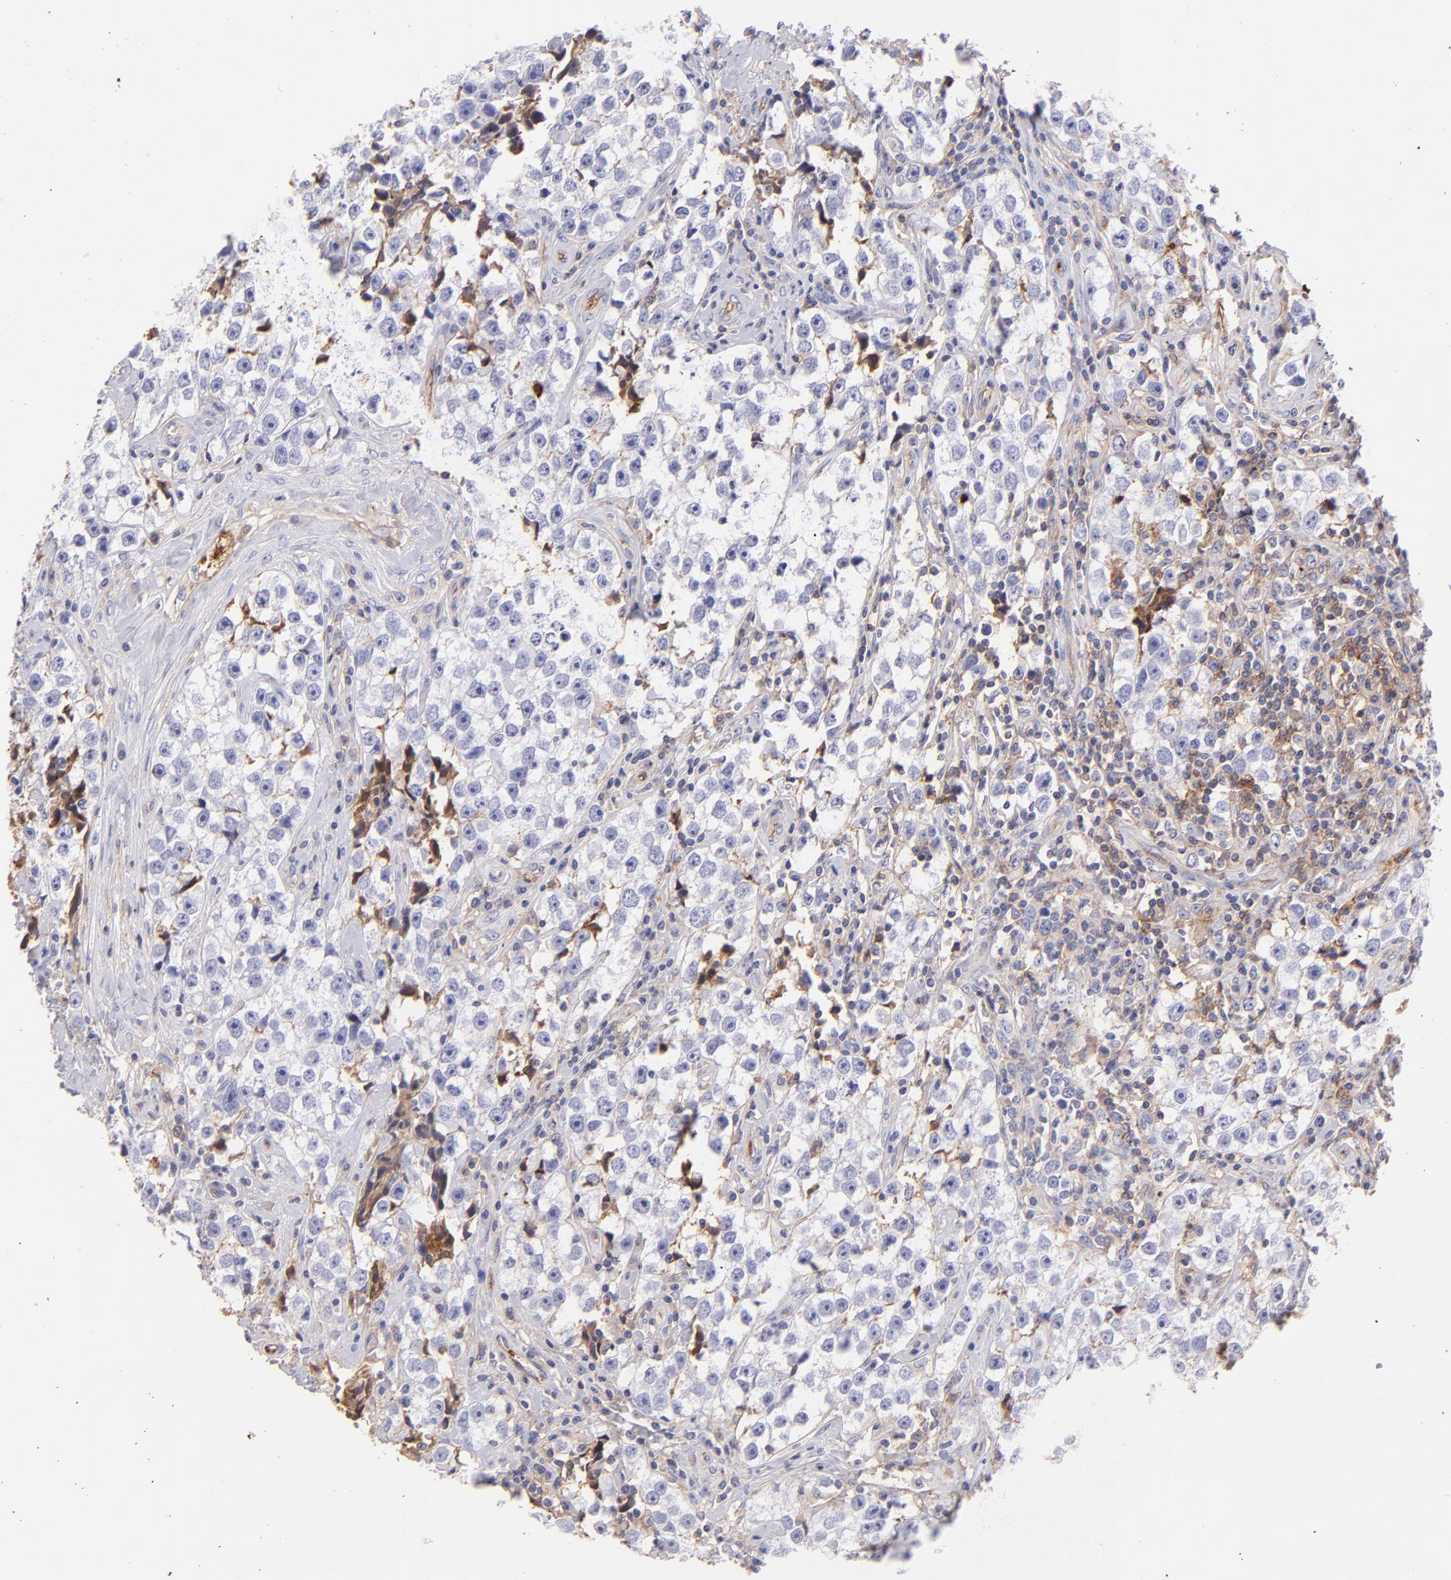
{"staining": {"intensity": "negative", "quantity": "none", "location": "none"}, "tissue": "testis cancer", "cell_type": "Tumor cells", "image_type": "cancer", "snomed": [{"axis": "morphology", "description": "Seminoma, NOS"}, {"axis": "topography", "description": "Testis"}], "caption": "DAB (3,3'-diaminobenzidine) immunohistochemical staining of testis cancer (seminoma) exhibits no significant positivity in tumor cells.", "gene": "FGB", "patient": {"sex": "male", "age": 32}}